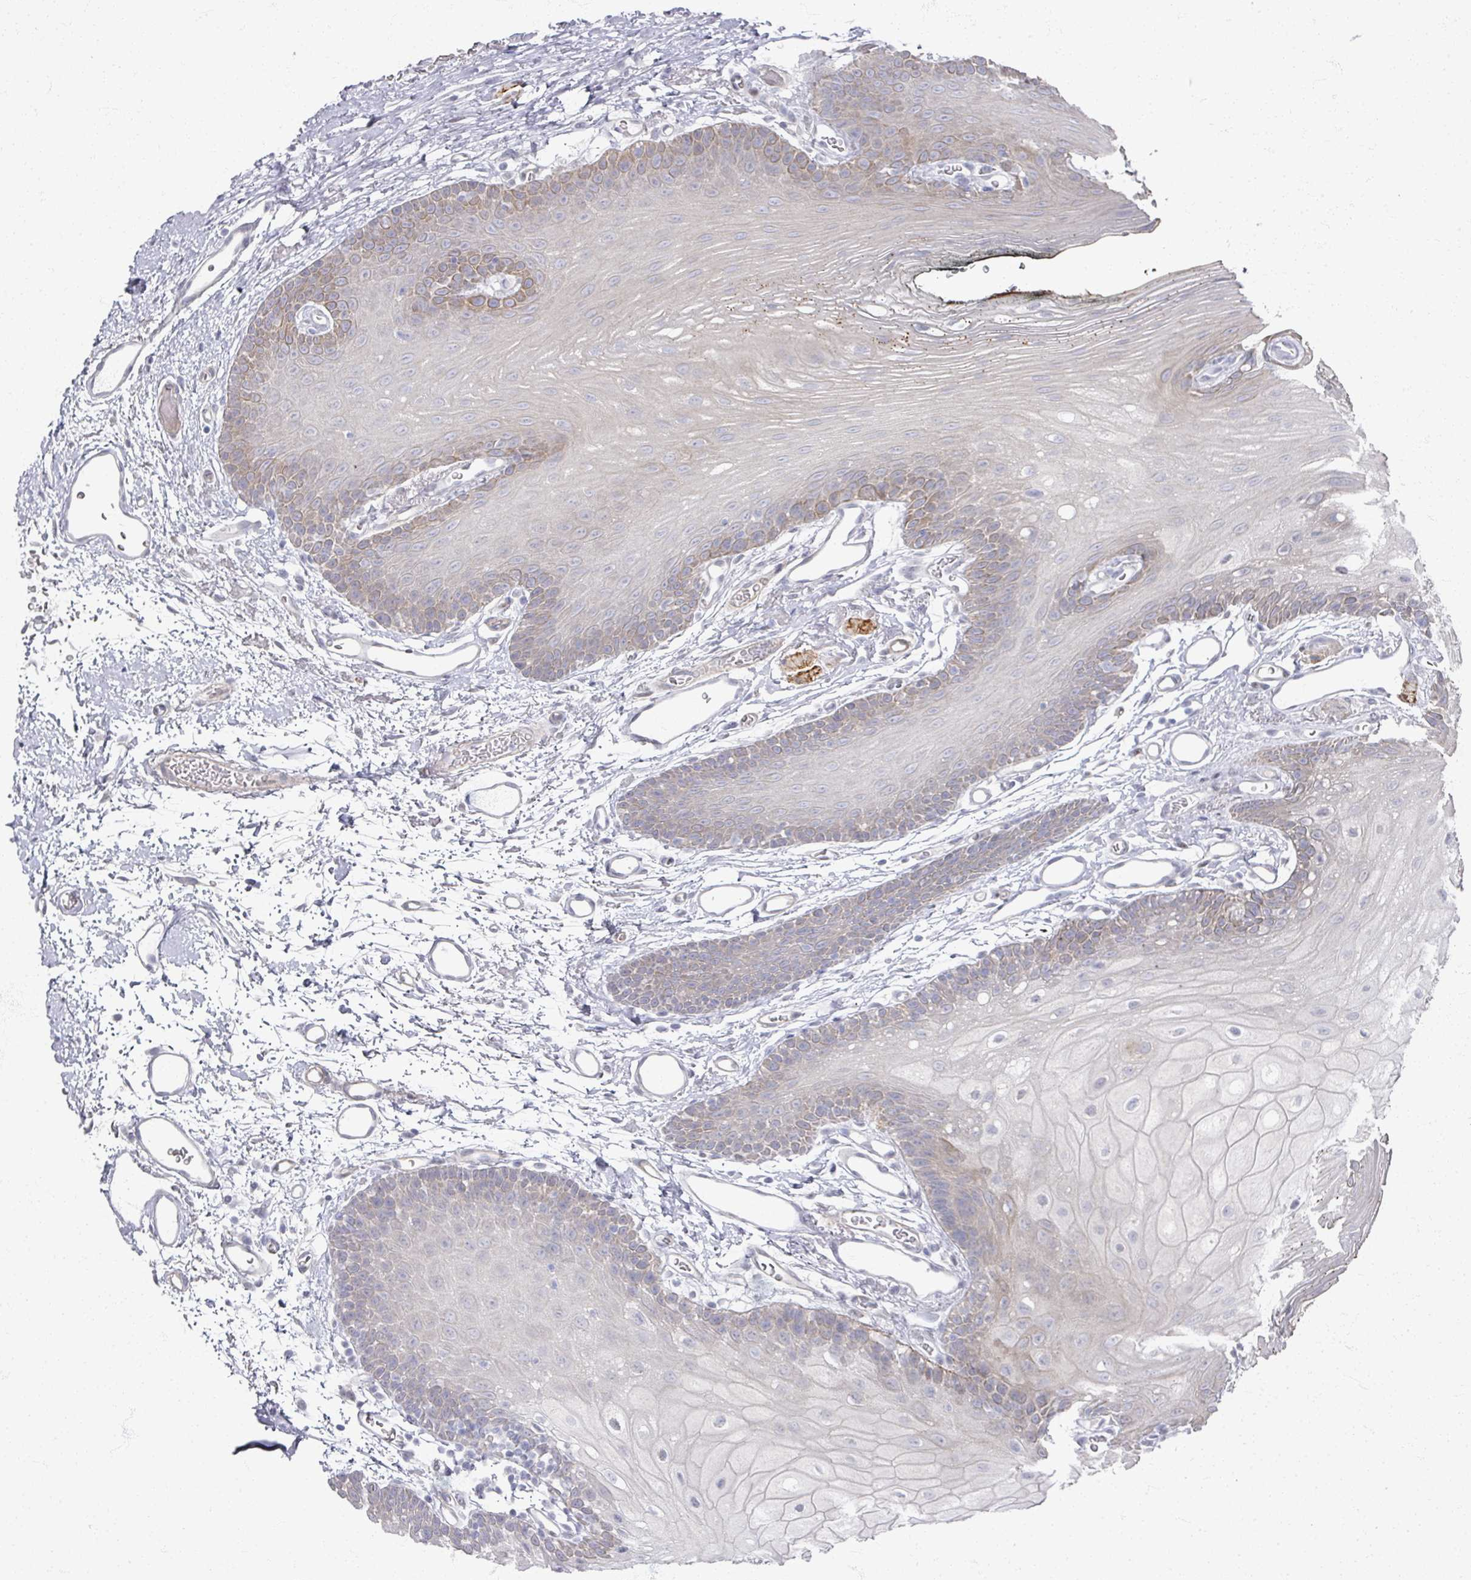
{"staining": {"intensity": "weak", "quantity": "25%-75%", "location": "cytoplasmic/membranous"}, "tissue": "oral mucosa", "cell_type": "Squamous epithelial cells", "image_type": "normal", "snomed": [{"axis": "morphology", "description": "Normal tissue, NOS"}, {"axis": "morphology", "description": "Squamous cell carcinoma, NOS"}, {"axis": "topography", "description": "Oral tissue"}, {"axis": "topography", "description": "Head-Neck"}], "caption": "IHC (DAB (3,3'-diaminobenzidine)) staining of benign oral mucosa displays weak cytoplasmic/membranous protein expression in about 25%-75% of squamous epithelial cells. (DAB IHC, brown staining for protein, blue staining for nuclei).", "gene": "TTYH3", "patient": {"sex": "female", "age": 81}}